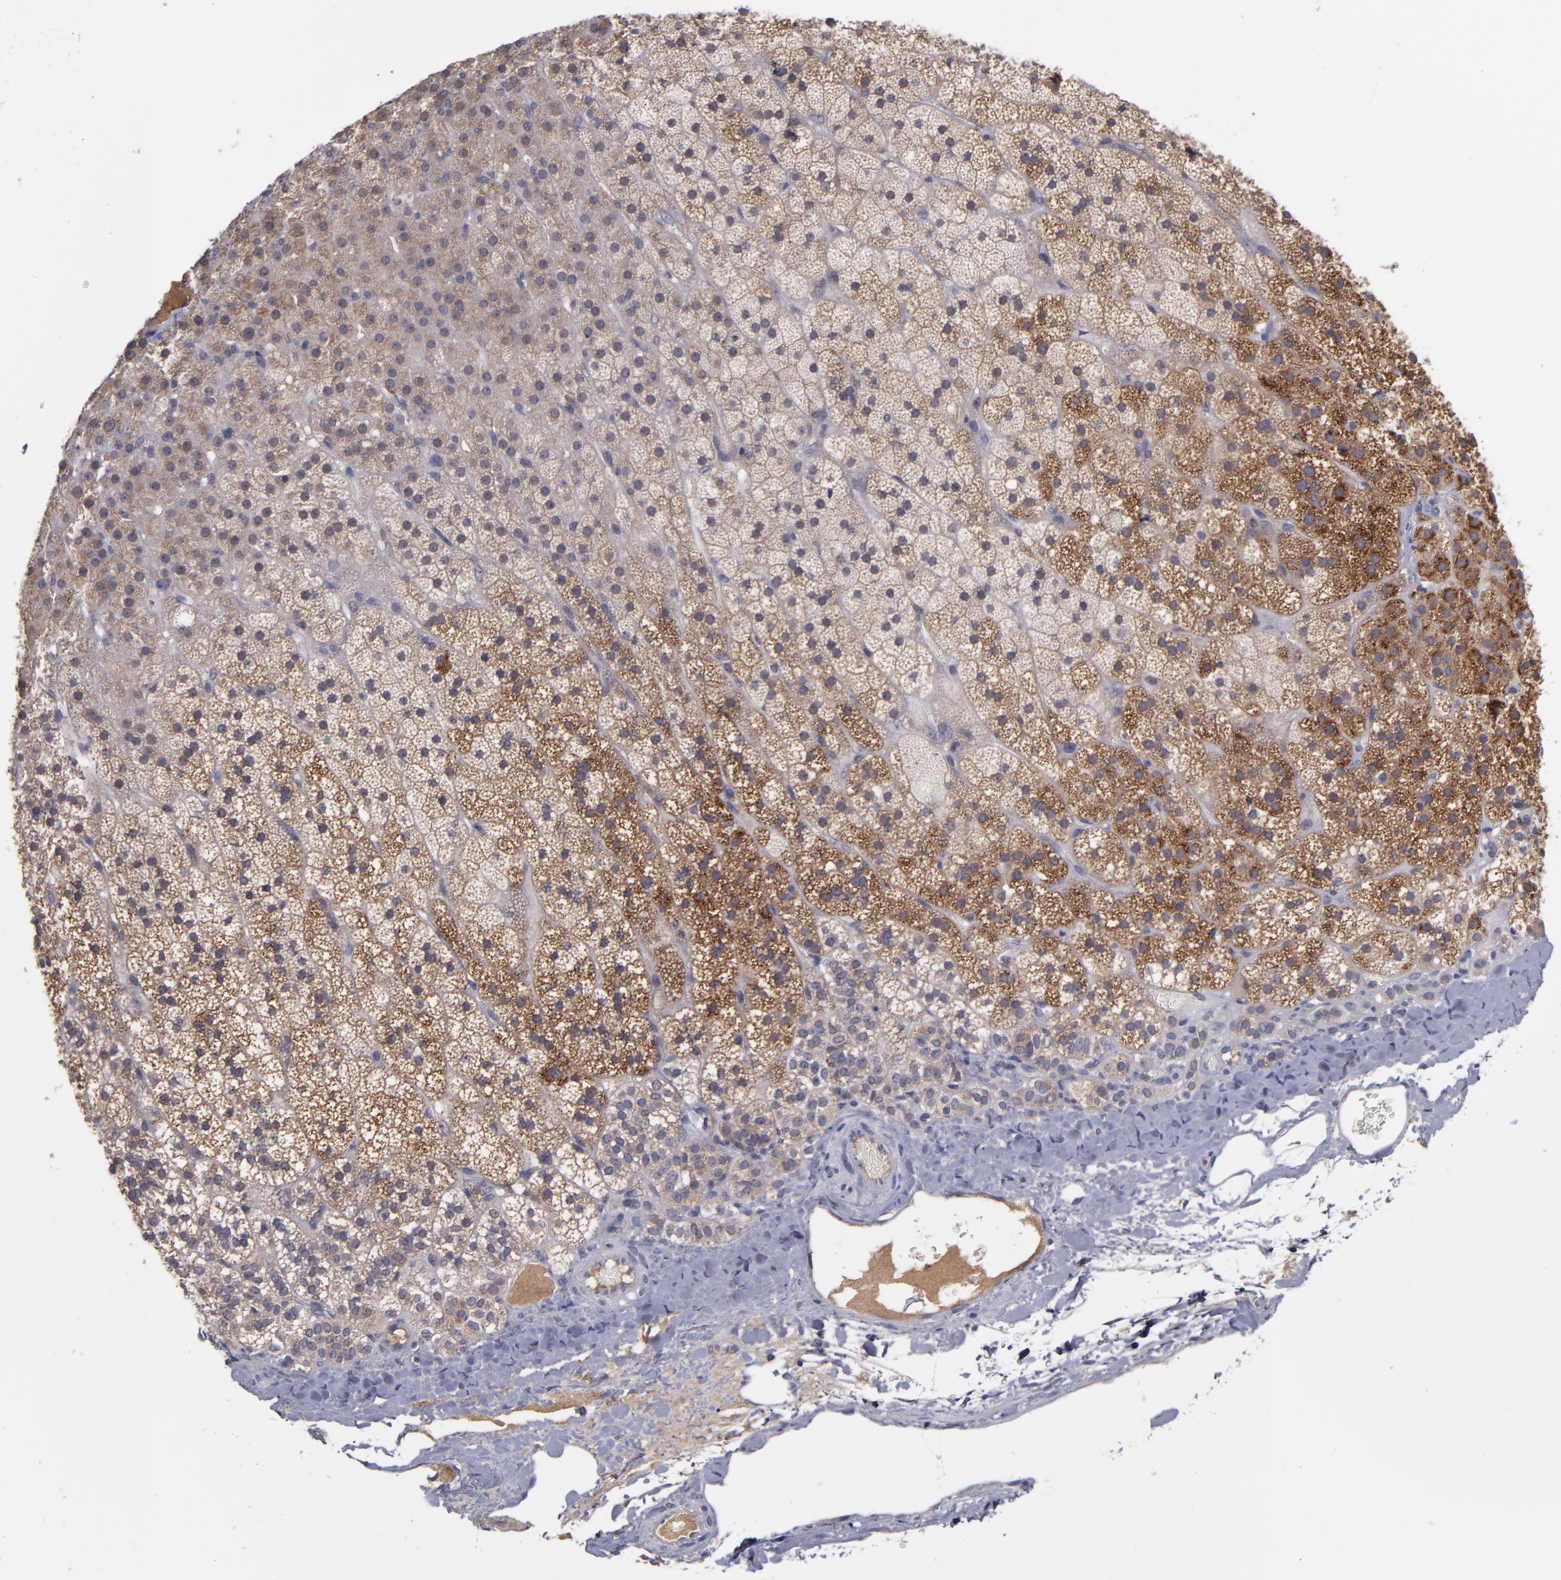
{"staining": {"intensity": "strong", "quantity": ">75%", "location": "cytoplasmic/membranous"}, "tissue": "adrenal gland", "cell_type": "Glandular cells", "image_type": "normal", "snomed": [{"axis": "morphology", "description": "Normal tissue, NOS"}, {"axis": "topography", "description": "Adrenal gland"}], "caption": "Adrenal gland stained with a brown dye exhibits strong cytoplasmic/membranous positive expression in about >75% of glandular cells.", "gene": "MMP11", "patient": {"sex": "male", "age": 35}}